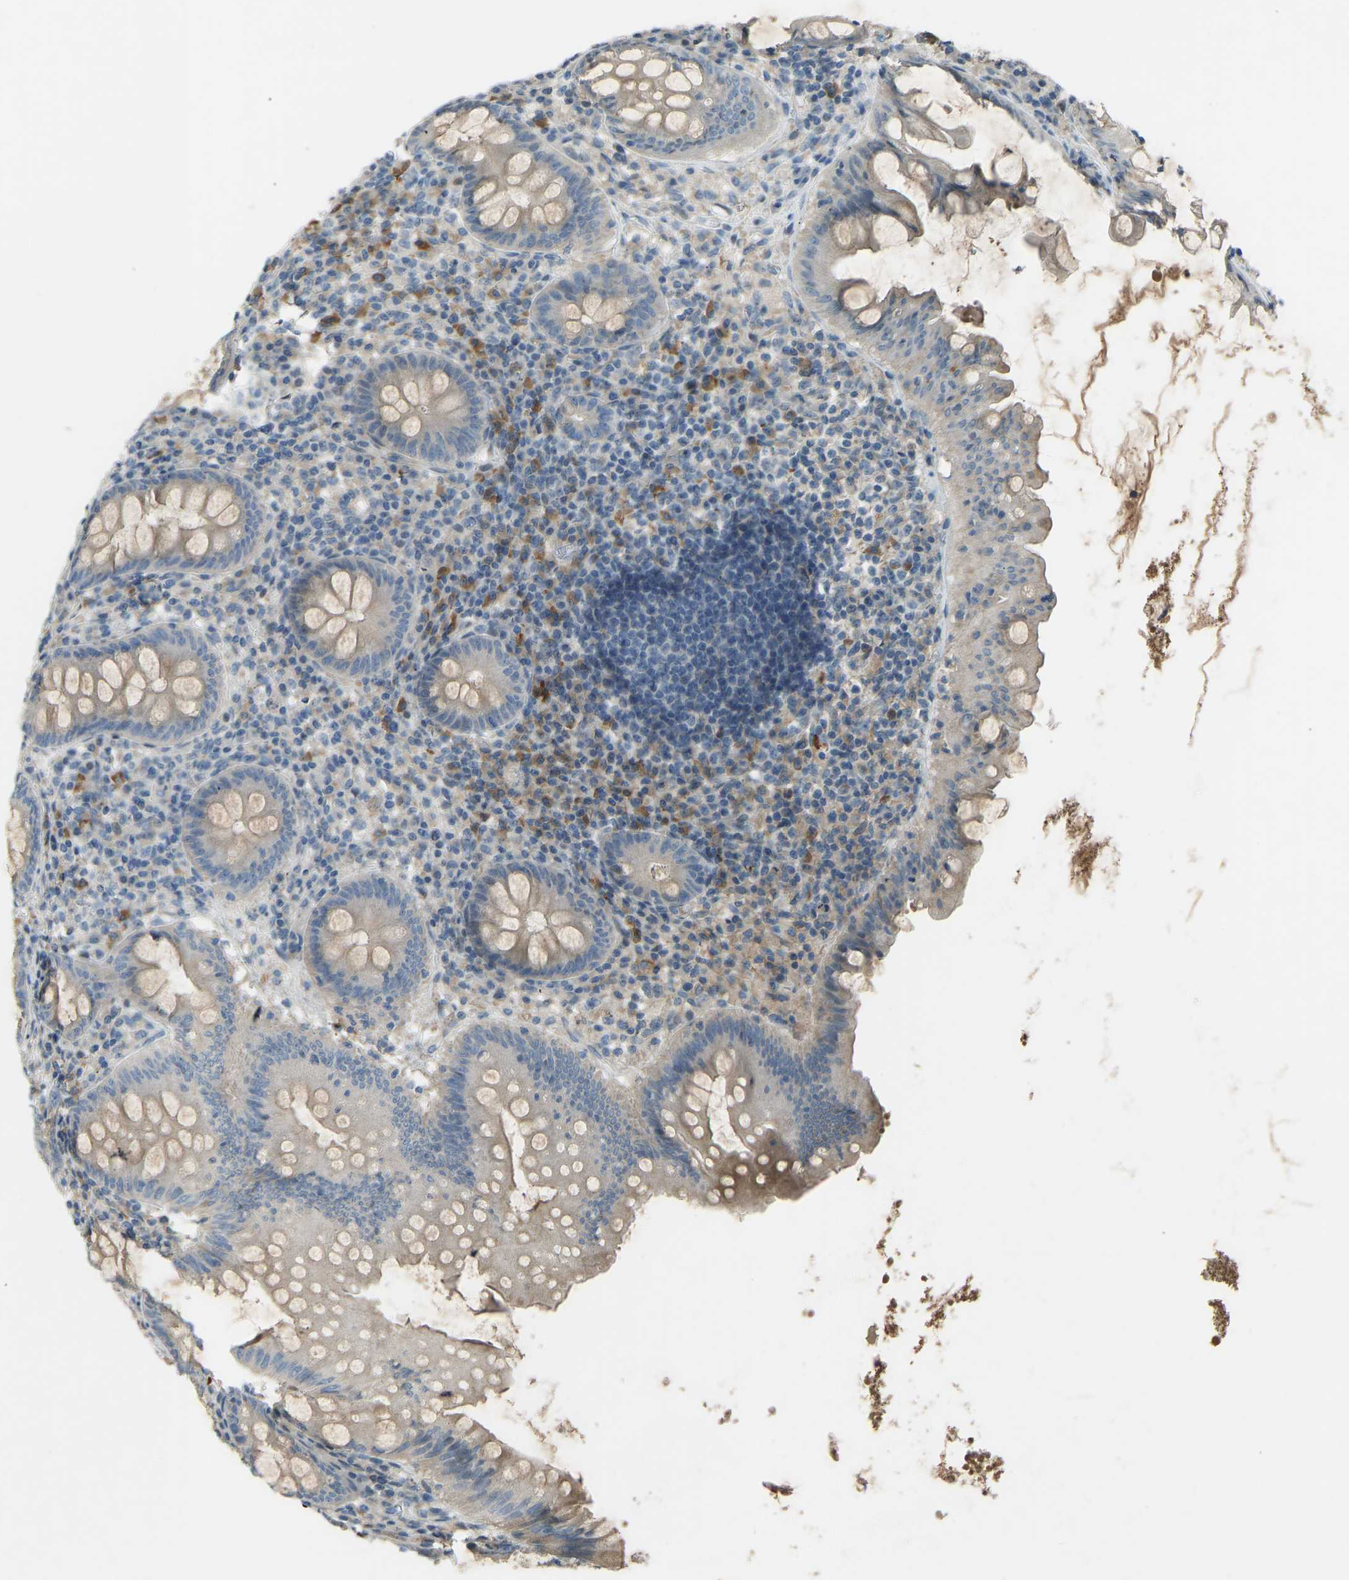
{"staining": {"intensity": "weak", "quantity": "25%-75%", "location": "cytoplasmic/membranous"}, "tissue": "appendix", "cell_type": "Glandular cells", "image_type": "normal", "snomed": [{"axis": "morphology", "description": "Normal tissue, NOS"}, {"axis": "topography", "description": "Appendix"}], "caption": "Protein staining of normal appendix displays weak cytoplasmic/membranous positivity in approximately 25%-75% of glandular cells. Using DAB (3,3'-diaminobenzidine) (brown) and hematoxylin (blue) stains, captured at high magnification using brightfield microscopy.", "gene": "FBLN2", "patient": {"sex": "male", "age": 56}}